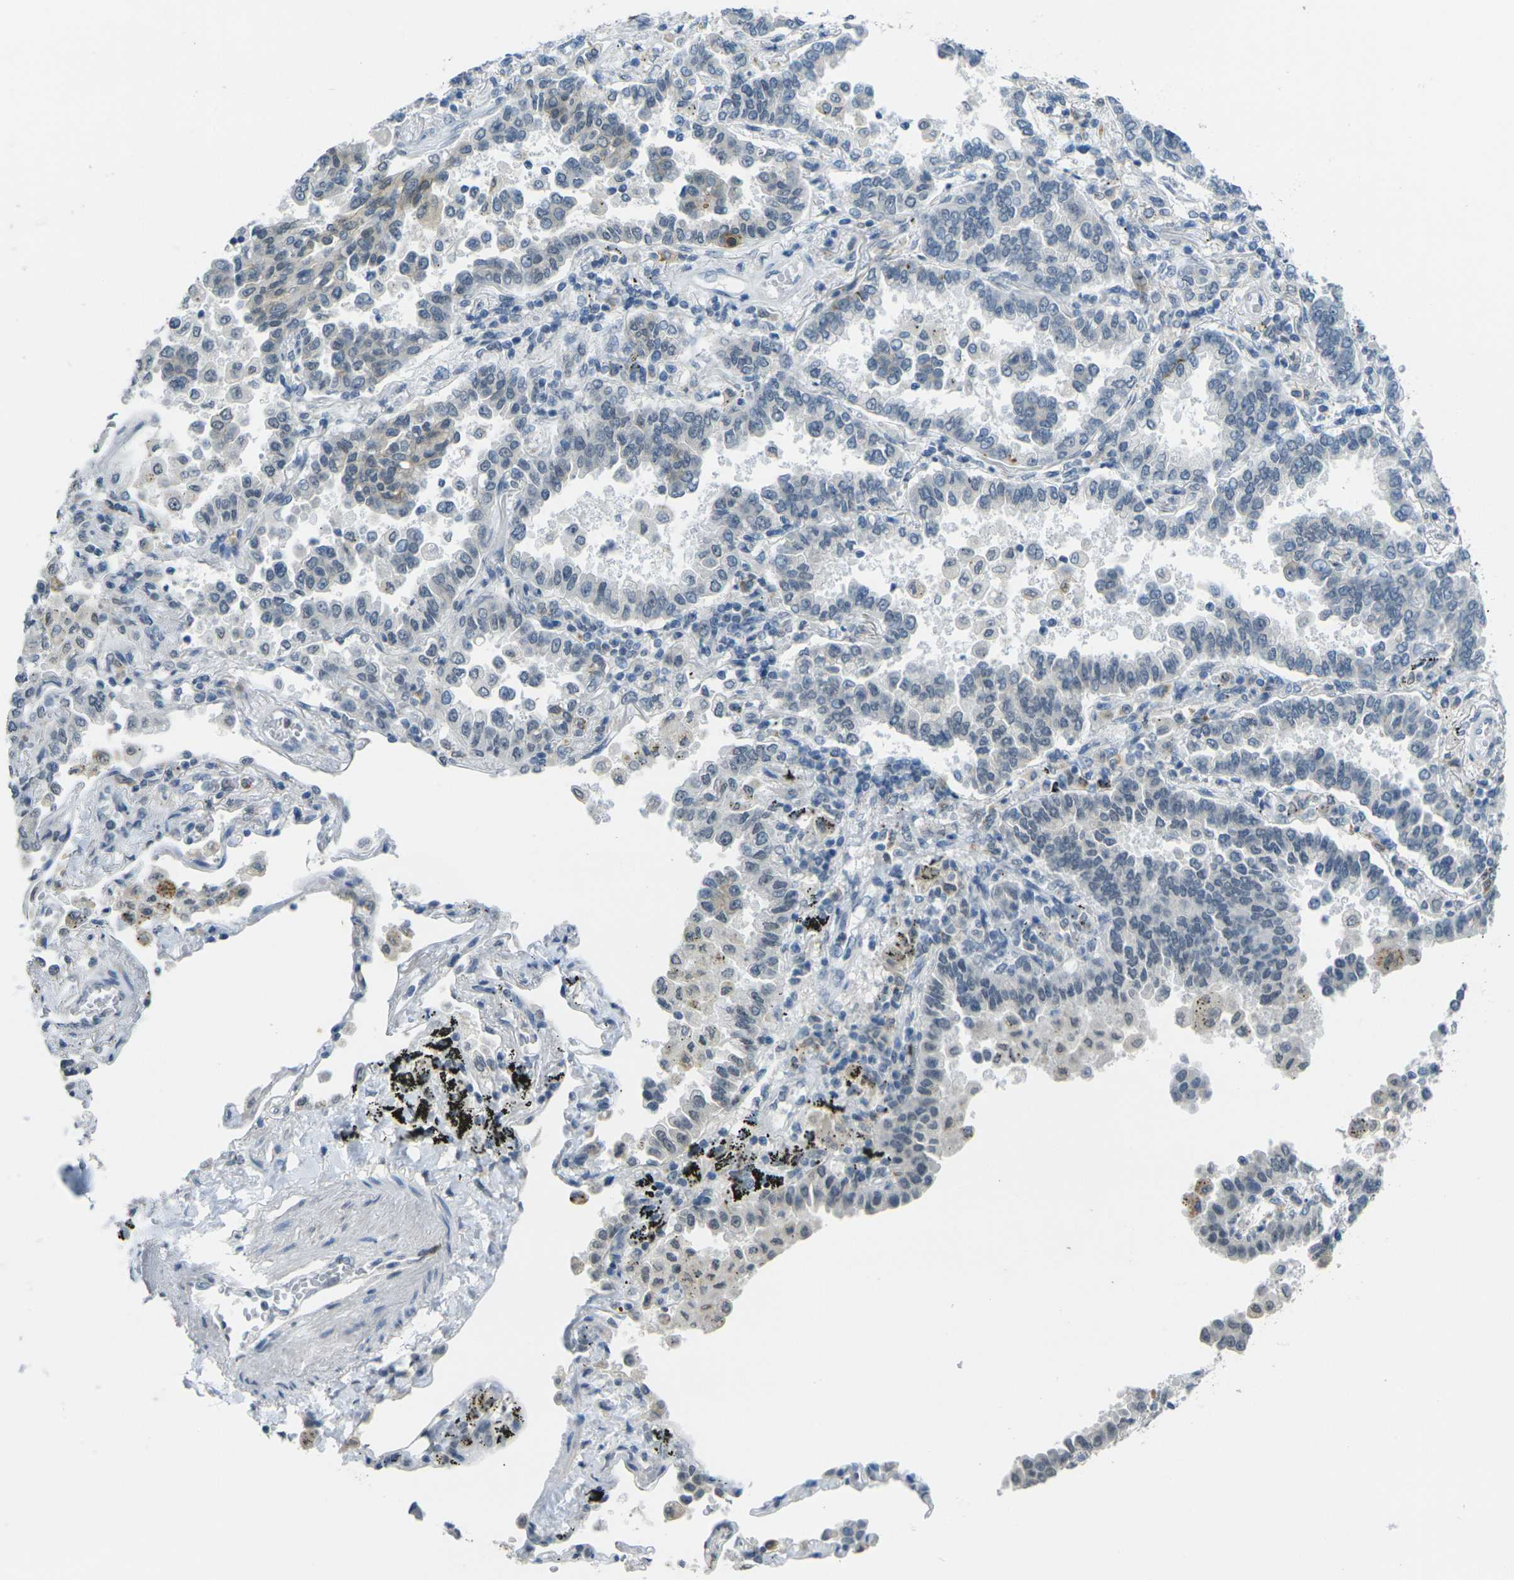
{"staining": {"intensity": "weak", "quantity": "<25%", "location": "cytoplasmic/membranous"}, "tissue": "lung cancer", "cell_type": "Tumor cells", "image_type": "cancer", "snomed": [{"axis": "morphology", "description": "Normal tissue, NOS"}, {"axis": "morphology", "description": "Adenocarcinoma, NOS"}, {"axis": "topography", "description": "Lung"}], "caption": "Lung cancer (adenocarcinoma) was stained to show a protein in brown. There is no significant positivity in tumor cells. The staining is performed using DAB brown chromogen with nuclei counter-stained in using hematoxylin.", "gene": "SPTBN2", "patient": {"sex": "male", "age": 59}}